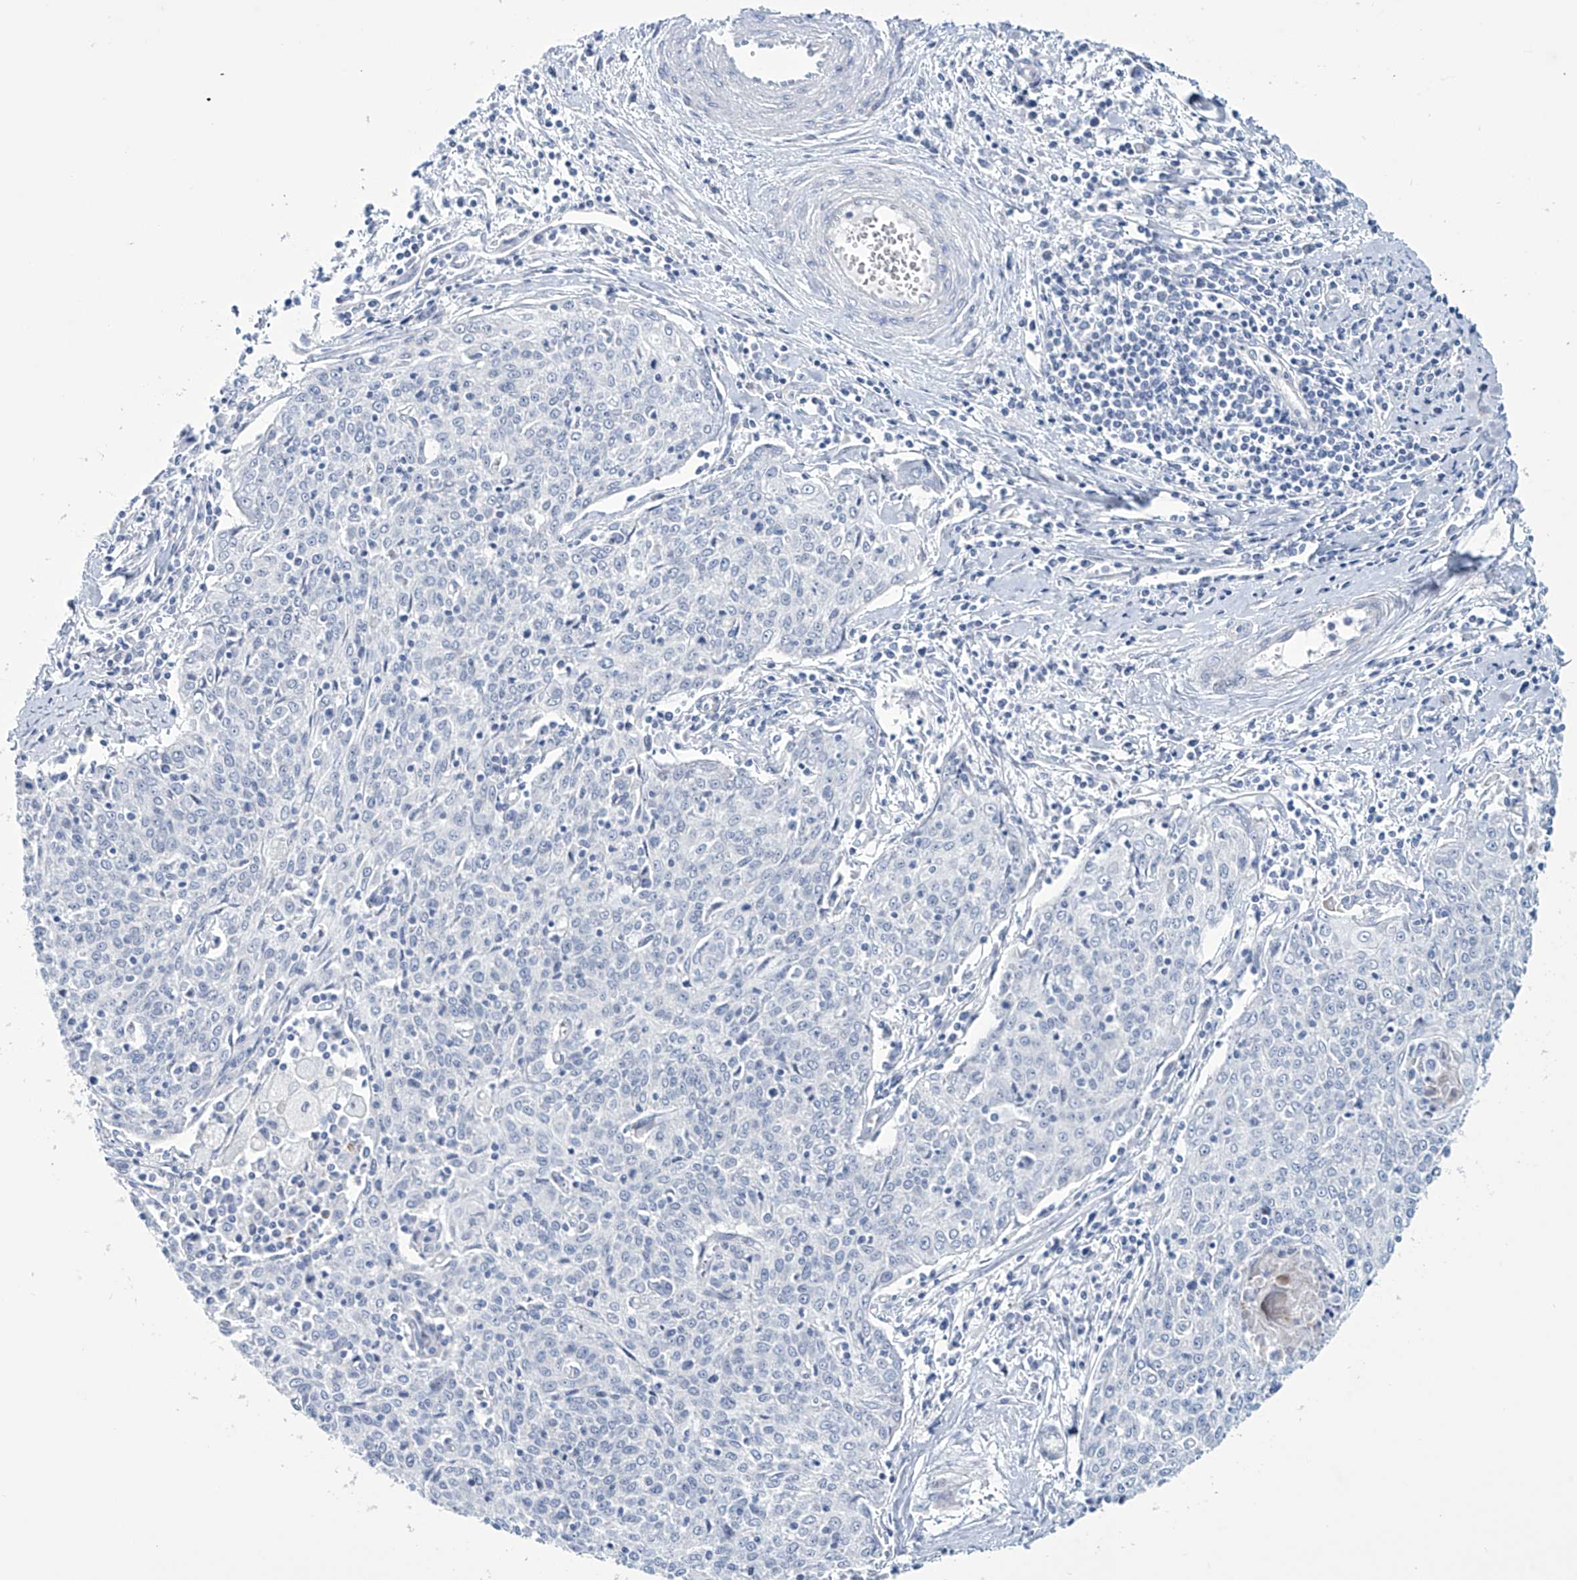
{"staining": {"intensity": "negative", "quantity": "none", "location": "none"}, "tissue": "cervical cancer", "cell_type": "Tumor cells", "image_type": "cancer", "snomed": [{"axis": "morphology", "description": "Squamous cell carcinoma, NOS"}, {"axis": "topography", "description": "Cervix"}], "caption": "IHC photomicrograph of neoplastic tissue: cervical cancer (squamous cell carcinoma) stained with DAB (3,3'-diaminobenzidine) demonstrates no significant protein positivity in tumor cells.", "gene": "TRIM60", "patient": {"sex": "female", "age": 48}}